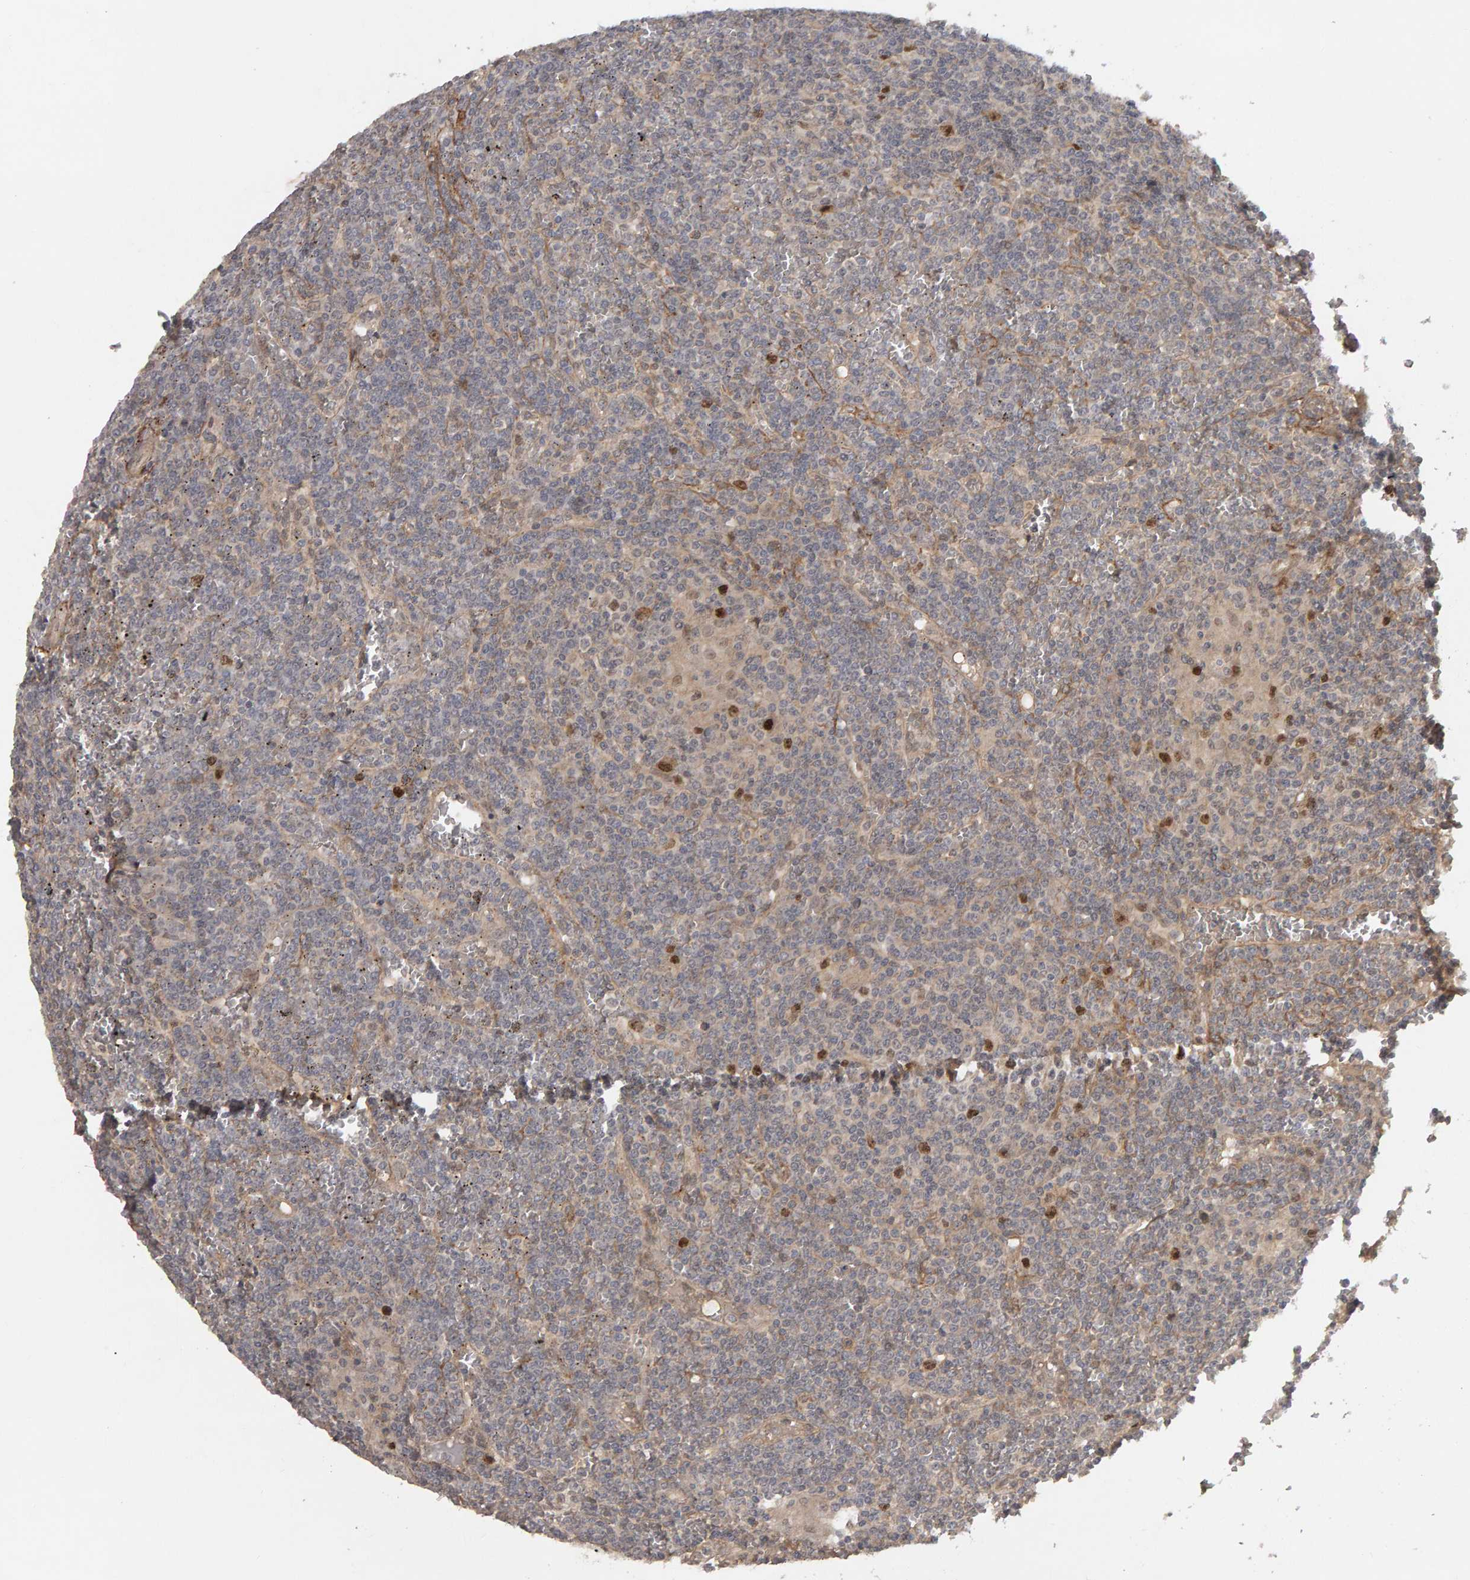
{"staining": {"intensity": "moderate", "quantity": "<25%", "location": "nuclear"}, "tissue": "lymphoma", "cell_type": "Tumor cells", "image_type": "cancer", "snomed": [{"axis": "morphology", "description": "Malignant lymphoma, non-Hodgkin's type, Low grade"}, {"axis": "topography", "description": "Spleen"}], "caption": "Protein staining reveals moderate nuclear expression in about <25% of tumor cells in lymphoma. The protein is stained brown, and the nuclei are stained in blue (DAB (3,3'-diaminobenzidine) IHC with brightfield microscopy, high magnification).", "gene": "CDCA5", "patient": {"sex": "female", "age": 19}}